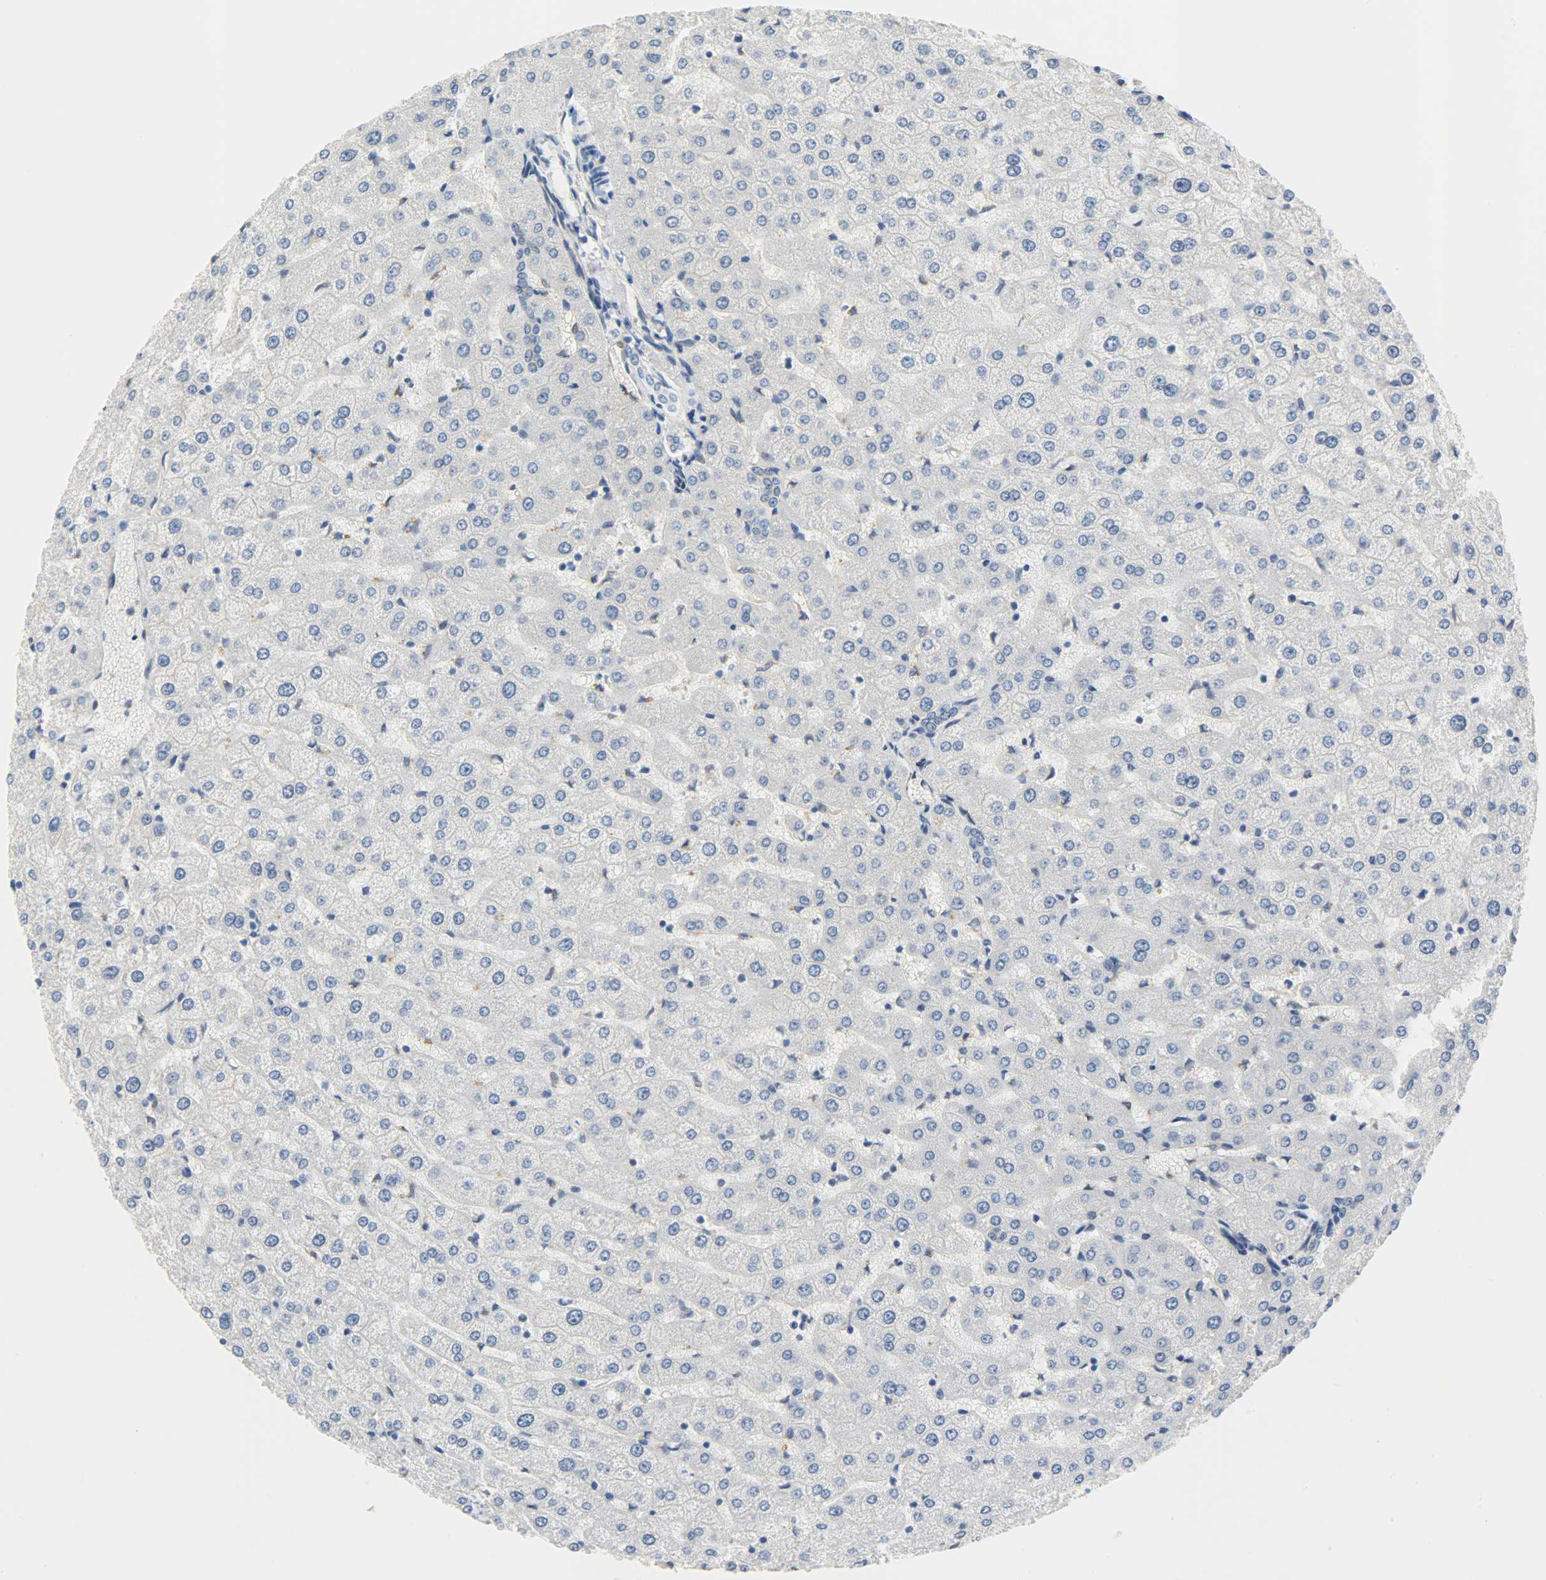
{"staining": {"intensity": "negative", "quantity": "none", "location": "none"}, "tissue": "liver", "cell_type": "Cholangiocytes", "image_type": "normal", "snomed": [{"axis": "morphology", "description": "Normal tissue, NOS"}, {"axis": "morphology", "description": "Fibrosis, NOS"}, {"axis": "topography", "description": "Liver"}], "caption": "Immunohistochemistry photomicrograph of normal liver: liver stained with DAB (3,3'-diaminobenzidine) reveals no significant protein staining in cholangiocytes. The staining is performed using DAB (3,3'-diaminobenzidine) brown chromogen with nuclei counter-stained in using hematoxylin.", "gene": "FKBP1A", "patient": {"sex": "female", "age": 29}}